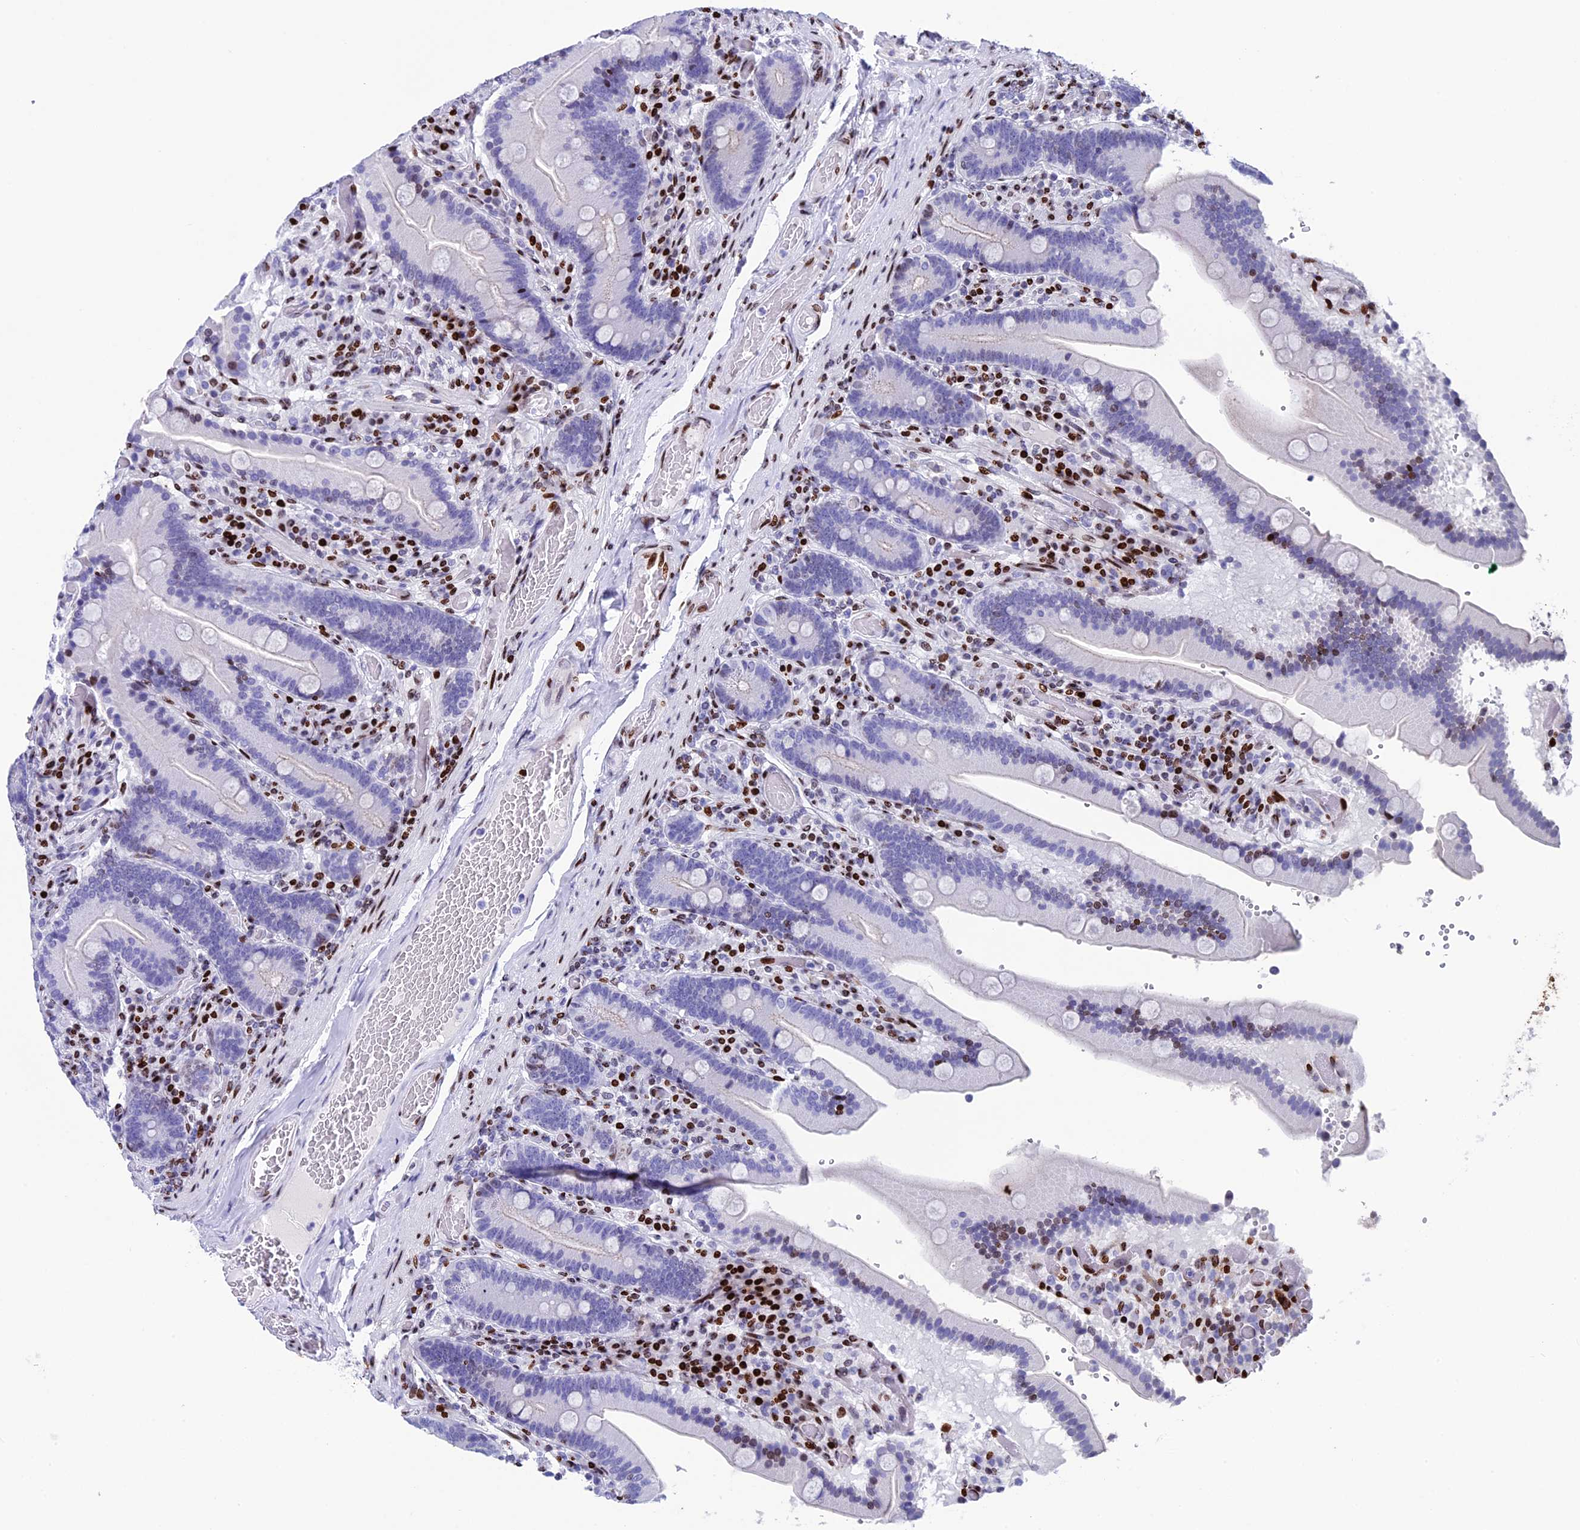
{"staining": {"intensity": "moderate", "quantity": "<25%", "location": "nuclear"}, "tissue": "duodenum", "cell_type": "Glandular cells", "image_type": "normal", "snomed": [{"axis": "morphology", "description": "Normal tissue, NOS"}, {"axis": "topography", "description": "Duodenum"}], "caption": "Approximately <25% of glandular cells in normal duodenum reveal moderate nuclear protein positivity as visualized by brown immunohistochemical staining.", "gene": "BTBD3", "patient": {"sex": "female", "age": 62}}